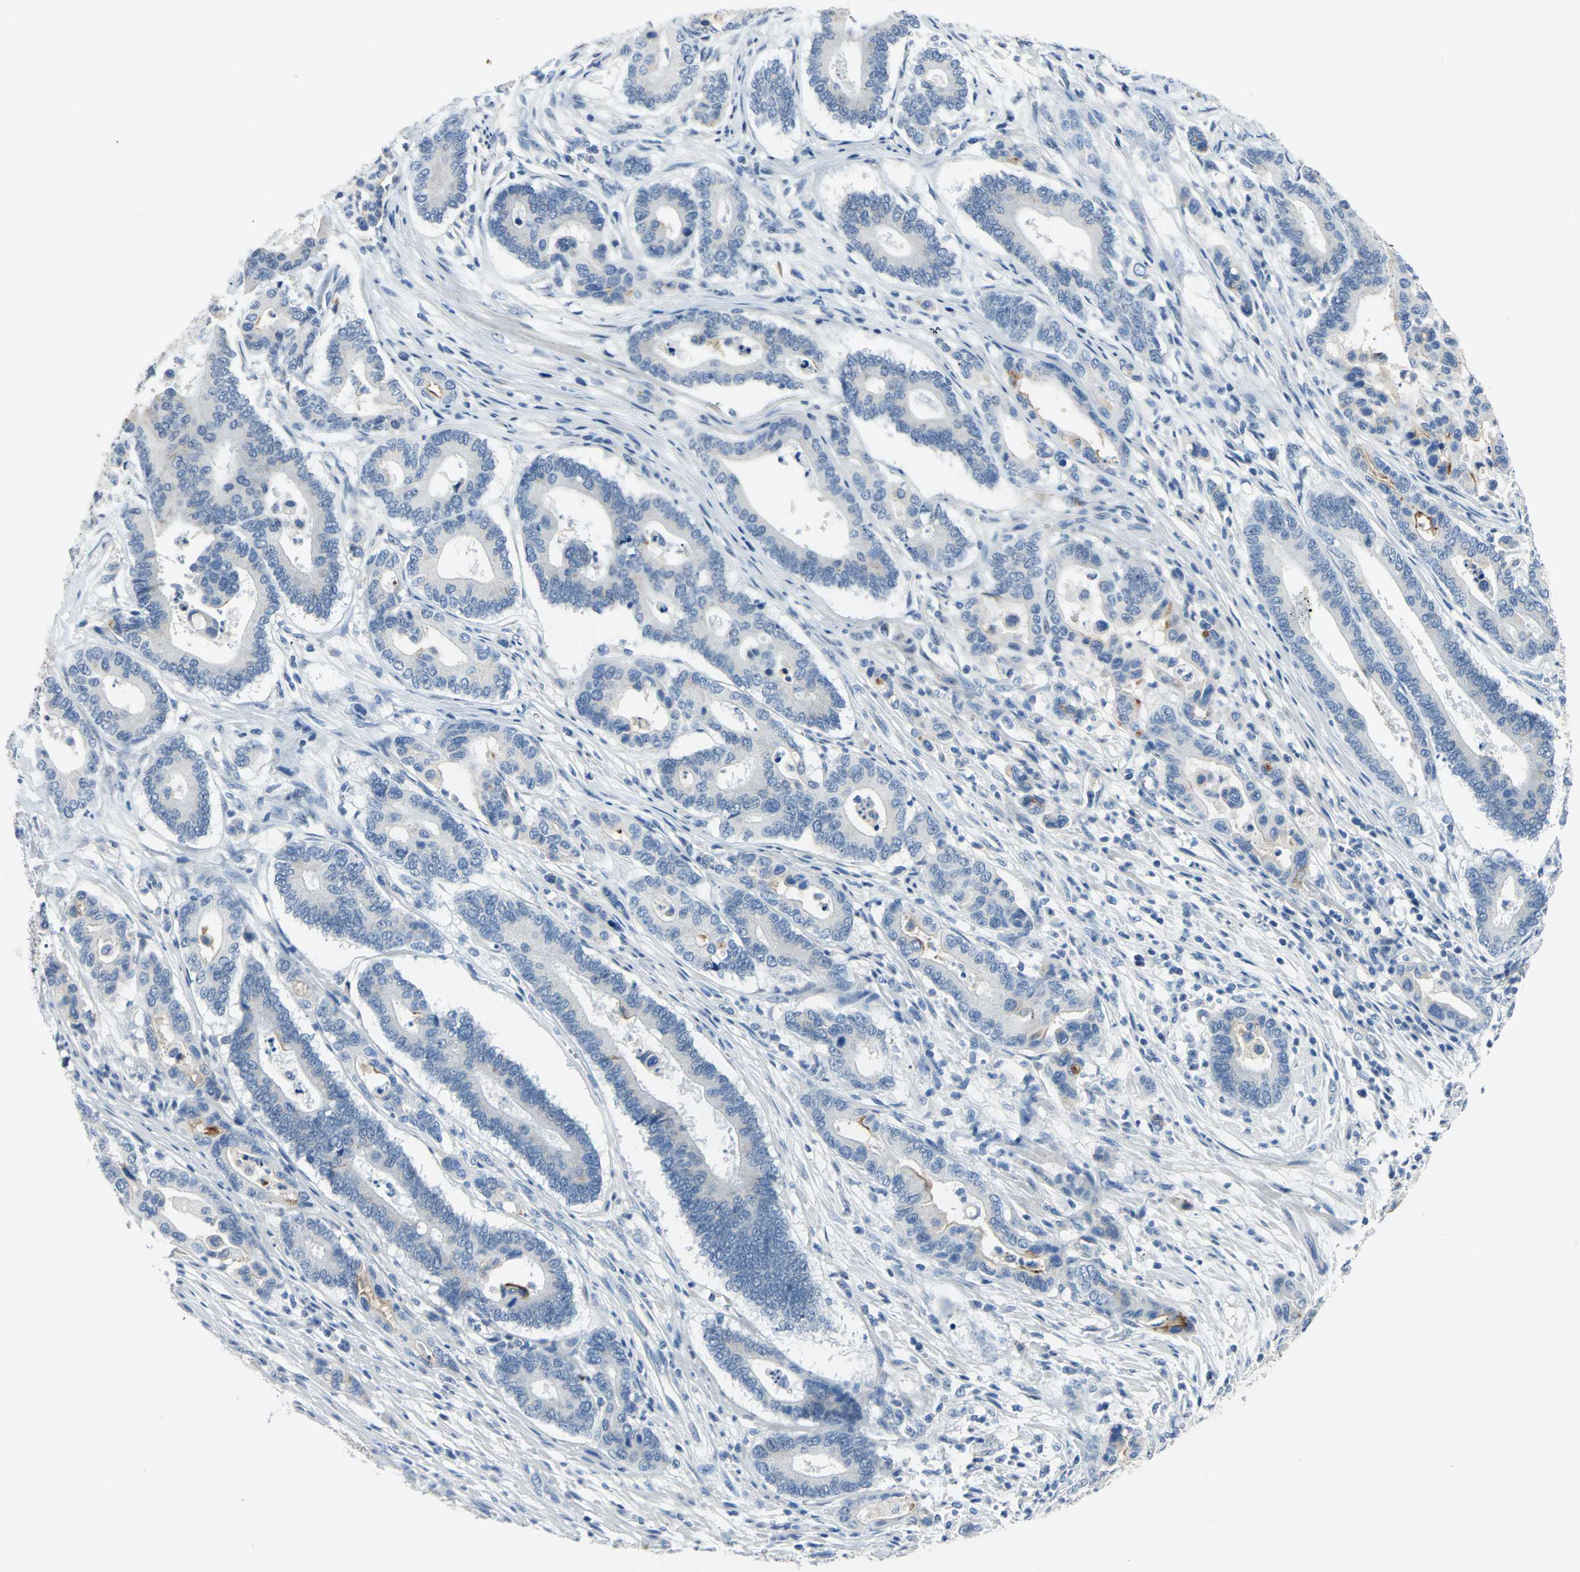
{"staining": {"intensity": "moderate", "quantity": "<25%", "location": "cytoplasmic/membranous"}, "tissue": "colorectal cancer", "cell_type": "Tumor cells", "image_type": "cancer", "snomed": [{"axis": "morphology", "description": "Normal tissue, NOS"}, {"axis": "morphology", "description": "Adenocarcinoma, NOS"}, {"axis": "topography", "description": "Colon"}], "caption": "Human colorectal cancer stained for a protein (brown) shows moderate cytoplasmic/membranous positive staining in approximately <25% of tumor cells.", "gene": "MUC4", "patient": {"sex": "male", "age": 82}}